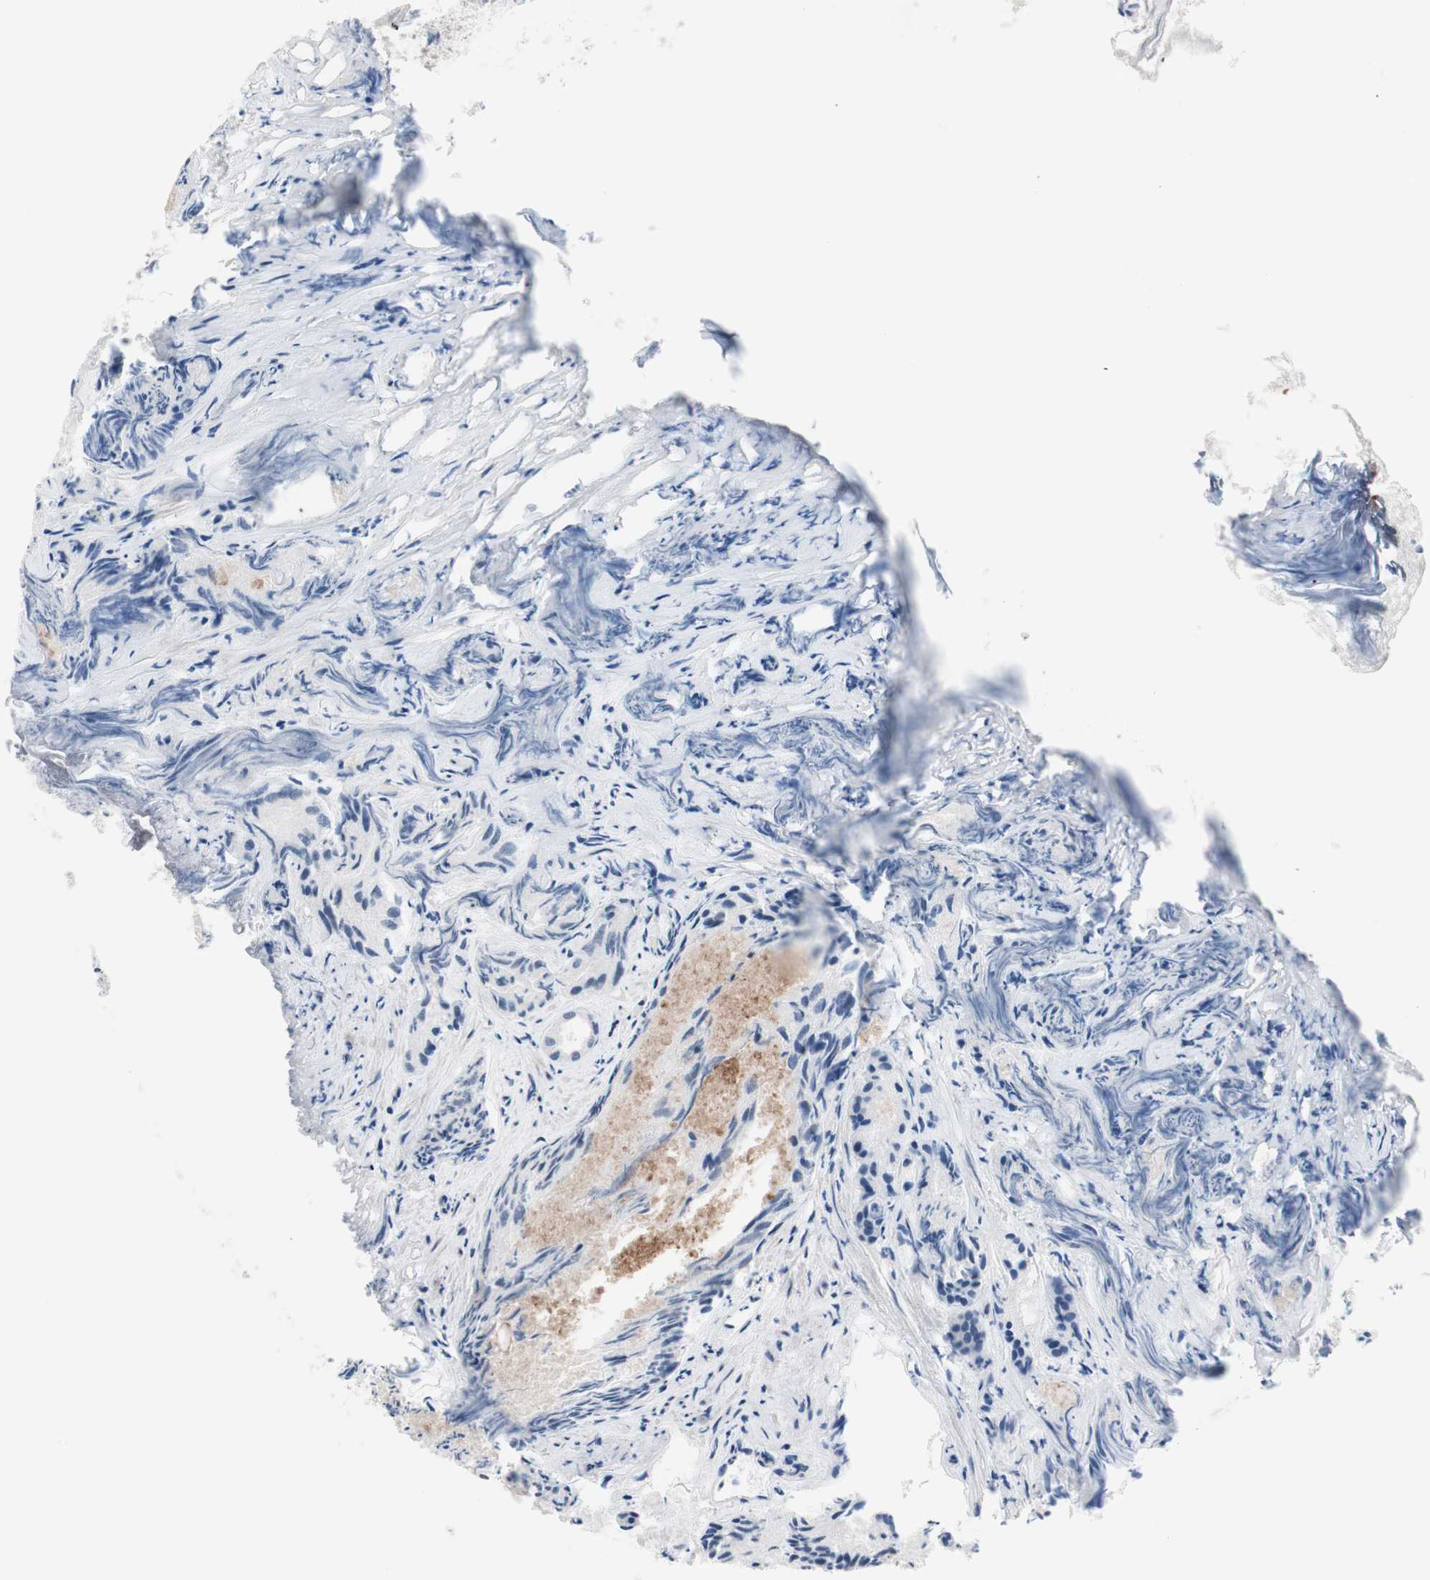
{"staining": {"intensity": "negative", "quantity": "none", "location": "none"}, "tissue": "prostate cancer", "cell_type": "Tumor cells", "image_type": "cancer", "snomed": [{"axis": "morphology", "description": "Adenocarcinoma, Low grade"}, {"axis": "topography", "description": "Prostate"}], "caption": "Tumor cells show no significant positivity in prostate cancer.", "gene": "PHTF2", "patient": {"sex": "male", "age": 72}}